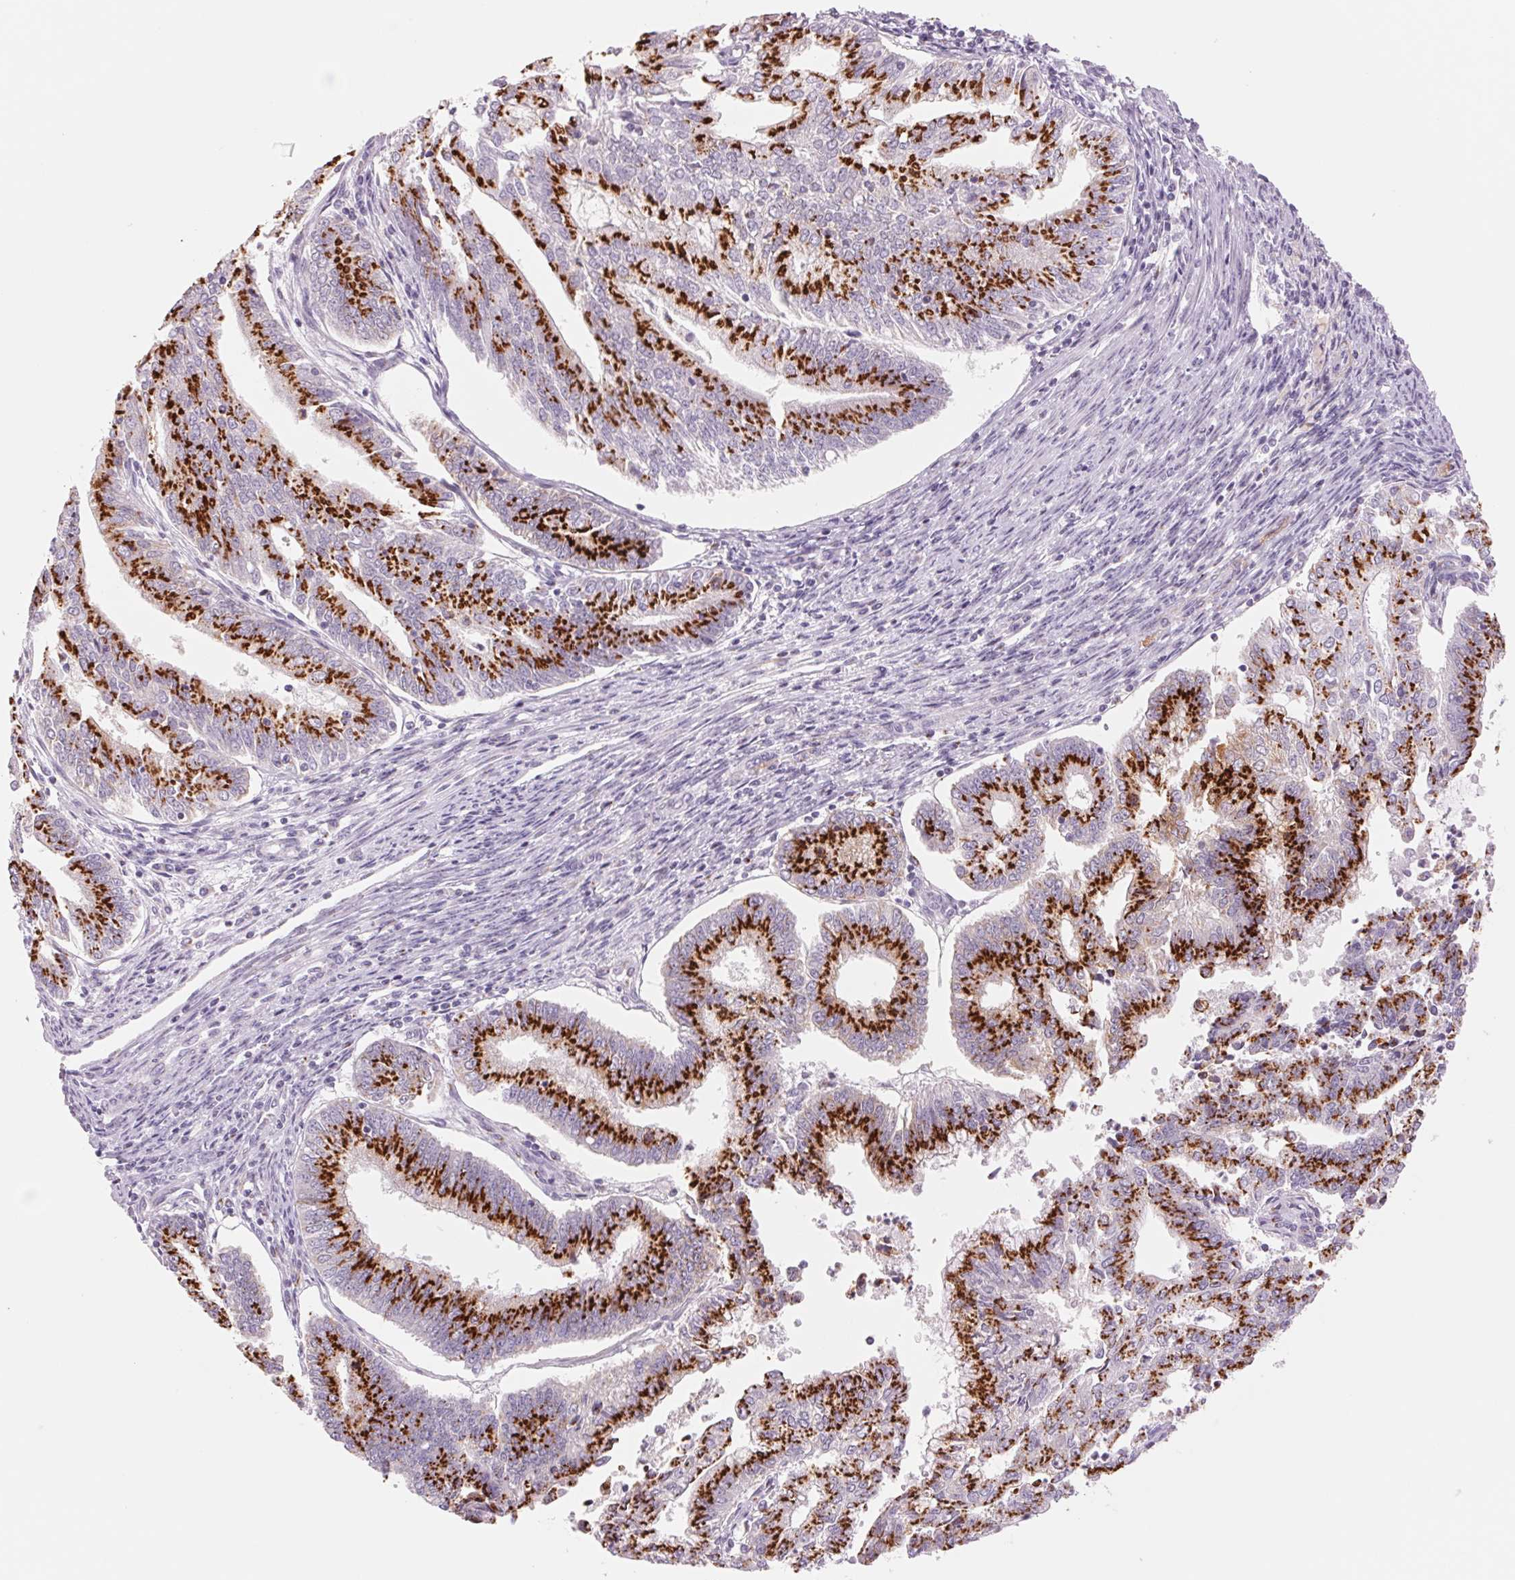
{"staining": {"intensity": "strong", "quantity": ">75%", "location": "cytoplasmic/membranous"}, "tissue": "endometrial cancer", "cell_type": "Tumor cells", "image_type": "cancer", "snomed": [{"axis": "morphology", "description": "Adenocarcinoma, NOS"}, {"axis": "topography", "description": "Endometrium"}], "caption": "Human adenocarcinoma (endometrial) stained with a protein marker shows strong staining in tumor cells.", "gene": "GALNT7", "patient": {"sex": "female", "age": 61}}